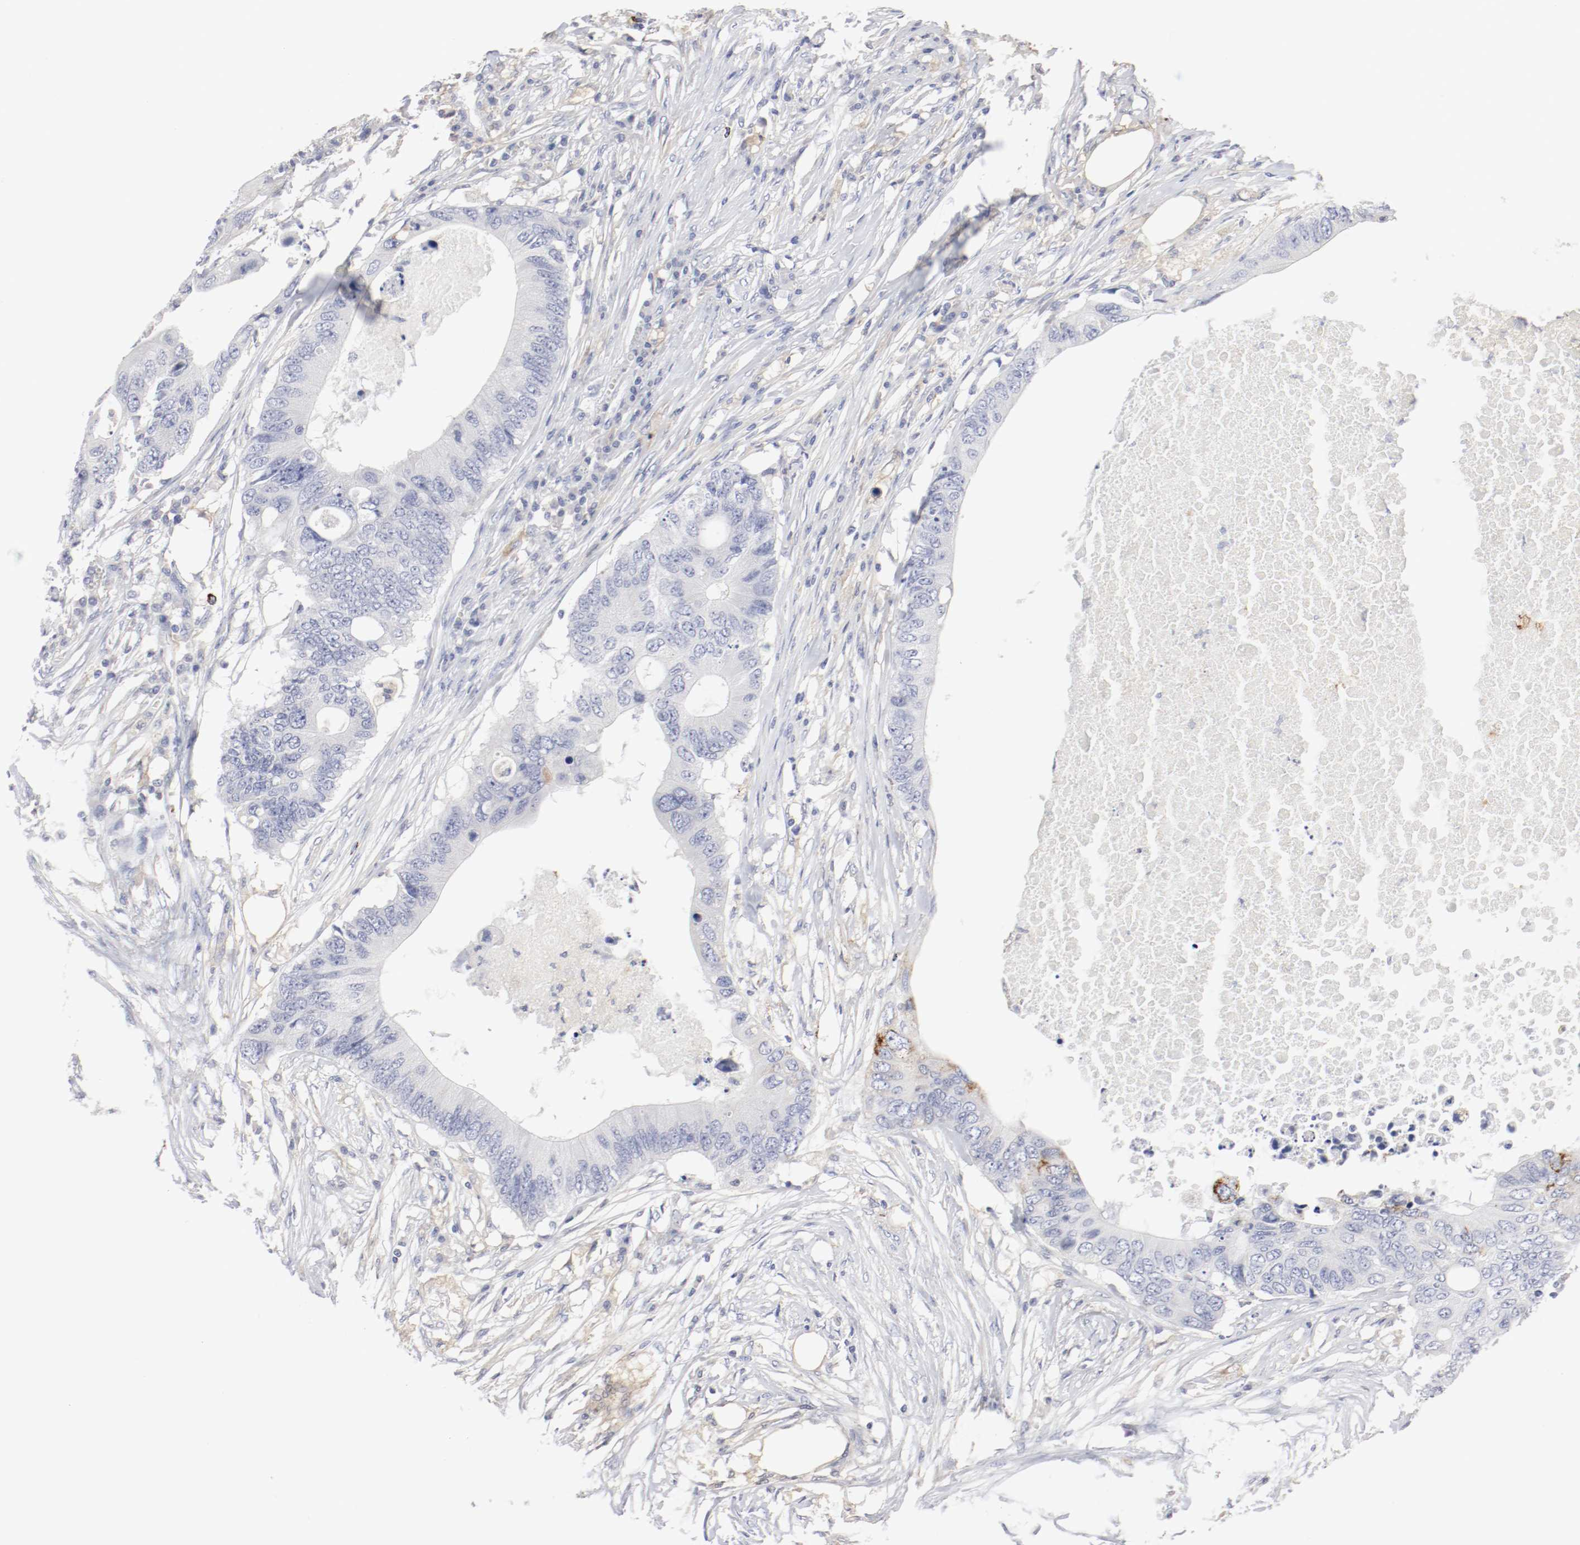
{"staining": {"intensity": "moderate", "quantity": "<25%", "location": "cytoplasmic/membranous"}, "tissue": "colorectal cancer", "cell_type": "Tumor cells", "image_type": "cancer", "snomed": [{"axis": "morphology", "description": "Adenocarcinoma, NOS"}, {"axis": "topography", "description": "Colon"}], "caption": "The micrograph exhibits staining of adenocarcinoma (colorectal), revealing moderate cytoplasmic/membranous protein expression (brown color) within tumor cells.", "gene": "ITGAX", "patient": {"sex": "male", "age": 71}}